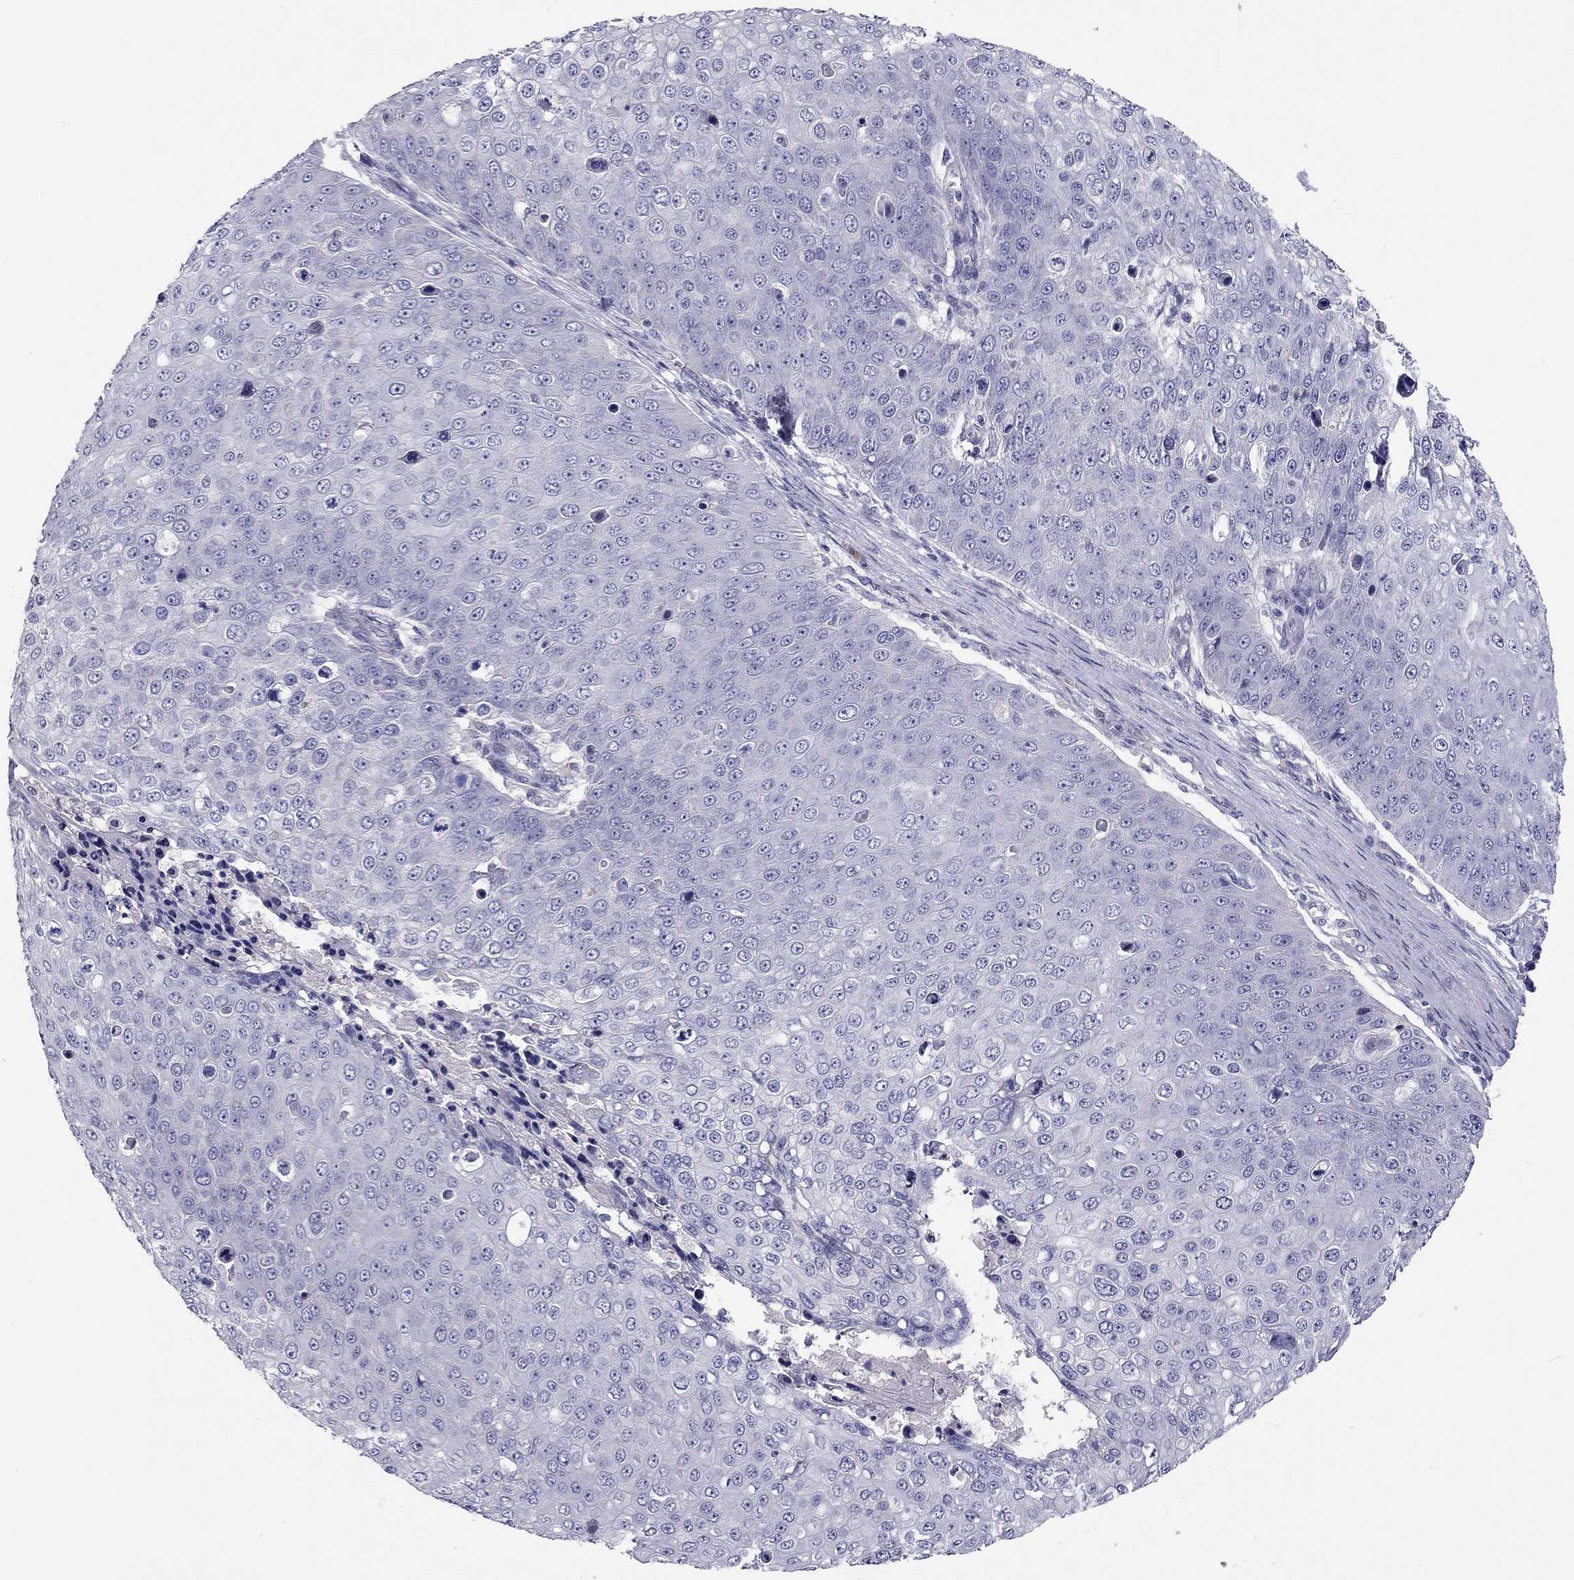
{"staining": {"intensity": "negative", "quantity": "none", "location": "none"}, "tissue": "skin cancer", "cell_type": "Tumor cells", "image_type": "cancer", "snomed": [{"axis": "morphology", "description": "Squamous cell carcinoma, NOS"}, {"axis": "topography", "description": "Skin"}], "caption": "This image is of skin cancer stained with IHC to label a protein in brown with the nuclei are counter-stained blue. There is no expression in tumor cells.", "gene": "SCARB1", "patient": {"sex": "male", "age": 71}}